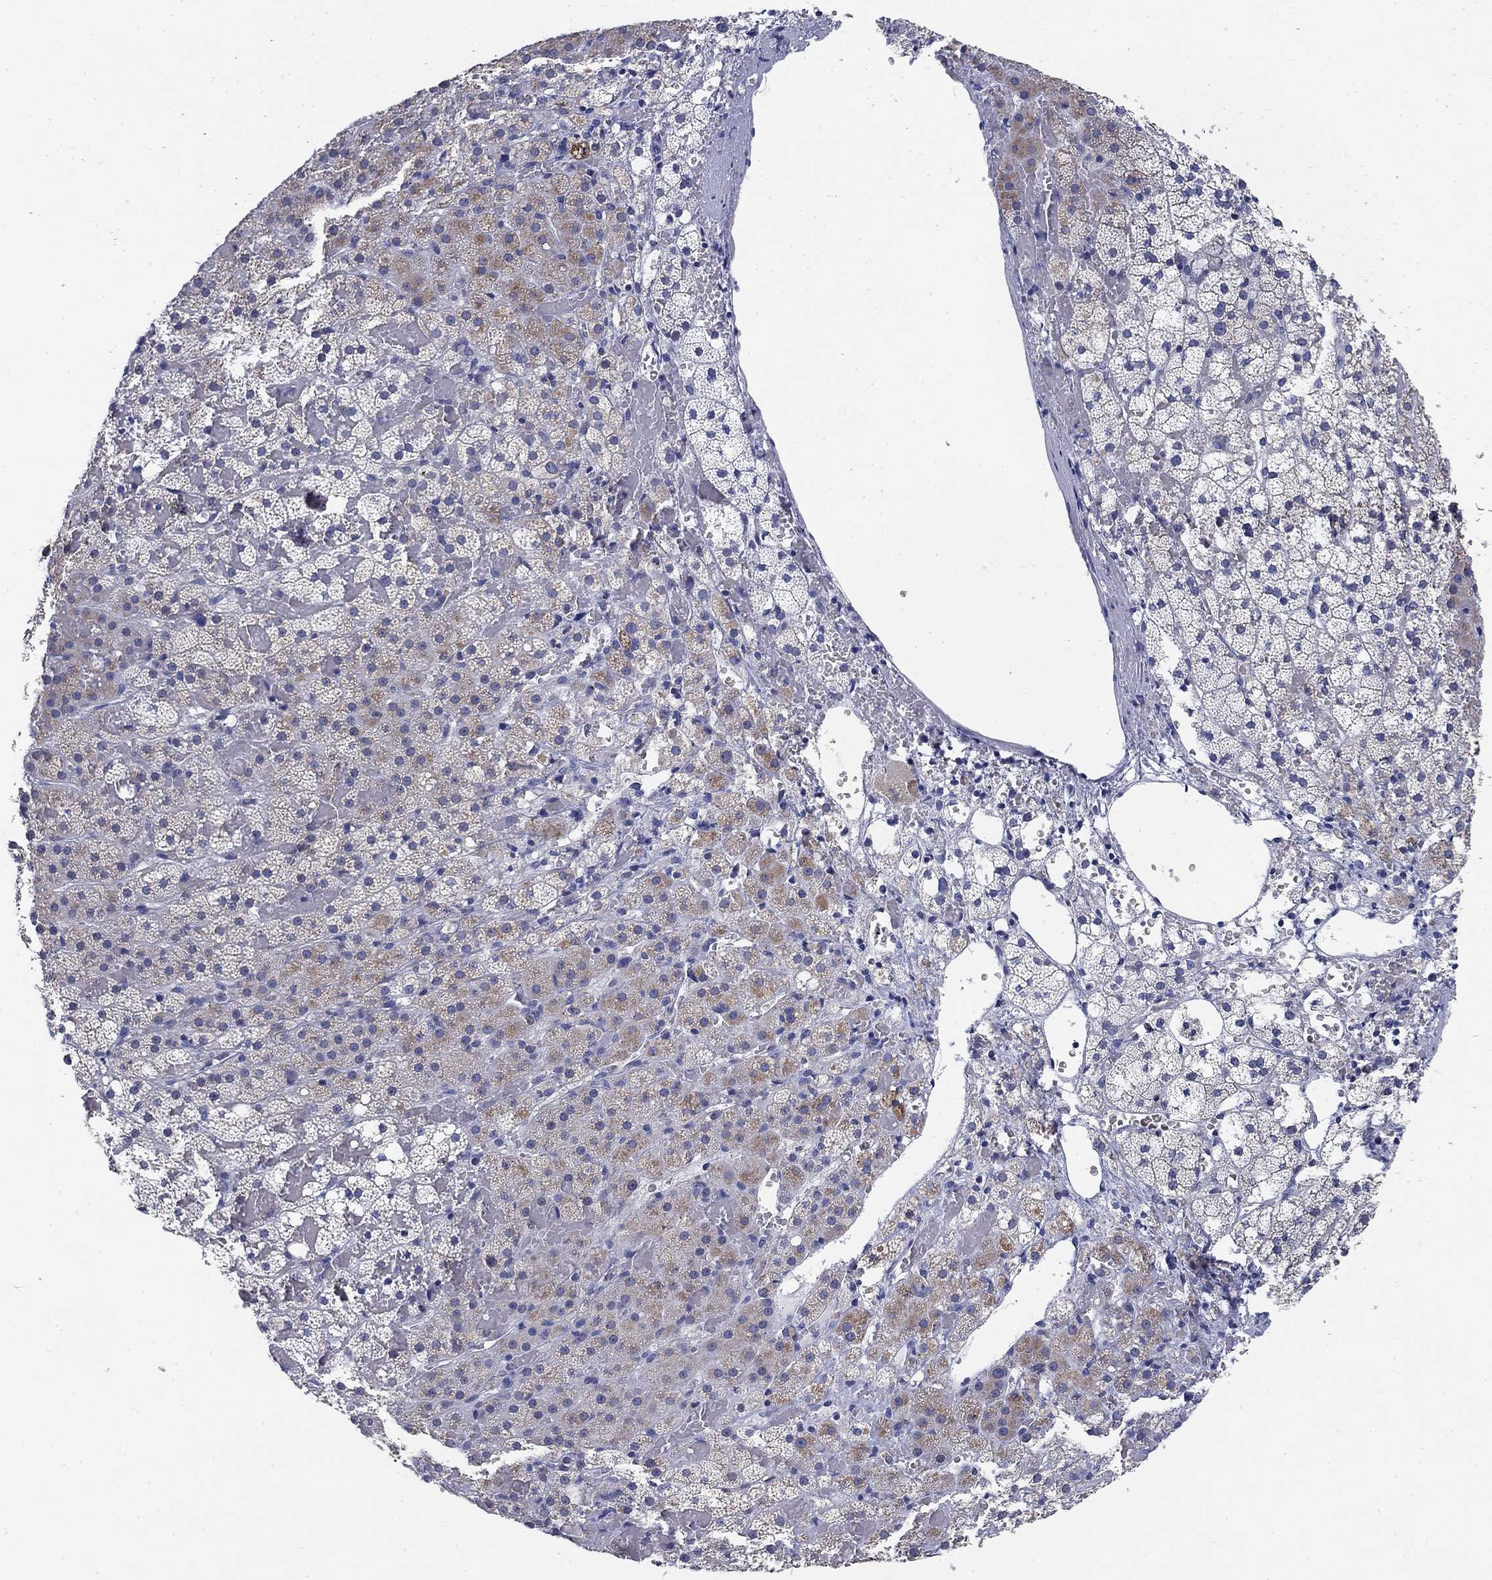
{"staining": {"intensity": "strong", "quantity": "<25%", "location": "cytoplasmic/membranous"}, "tissue": "adrenal gland", "cell_type": "Glandular cells", "image_type": "normal", "snomed": [{"axis": "morphology", "description": "Normal tissue, NOS"}, {"axis": "topography", "description": "Adrenal gland"}], "caption": "A micrograph showing strong cytoplasmic/membranous expression in approximately <25% of glandular cells in normal adrenal gland, as visualized by brown immunohistochemical staining.", "gene": "NACAD", "patient": {"sex": "male", "age": 53}}